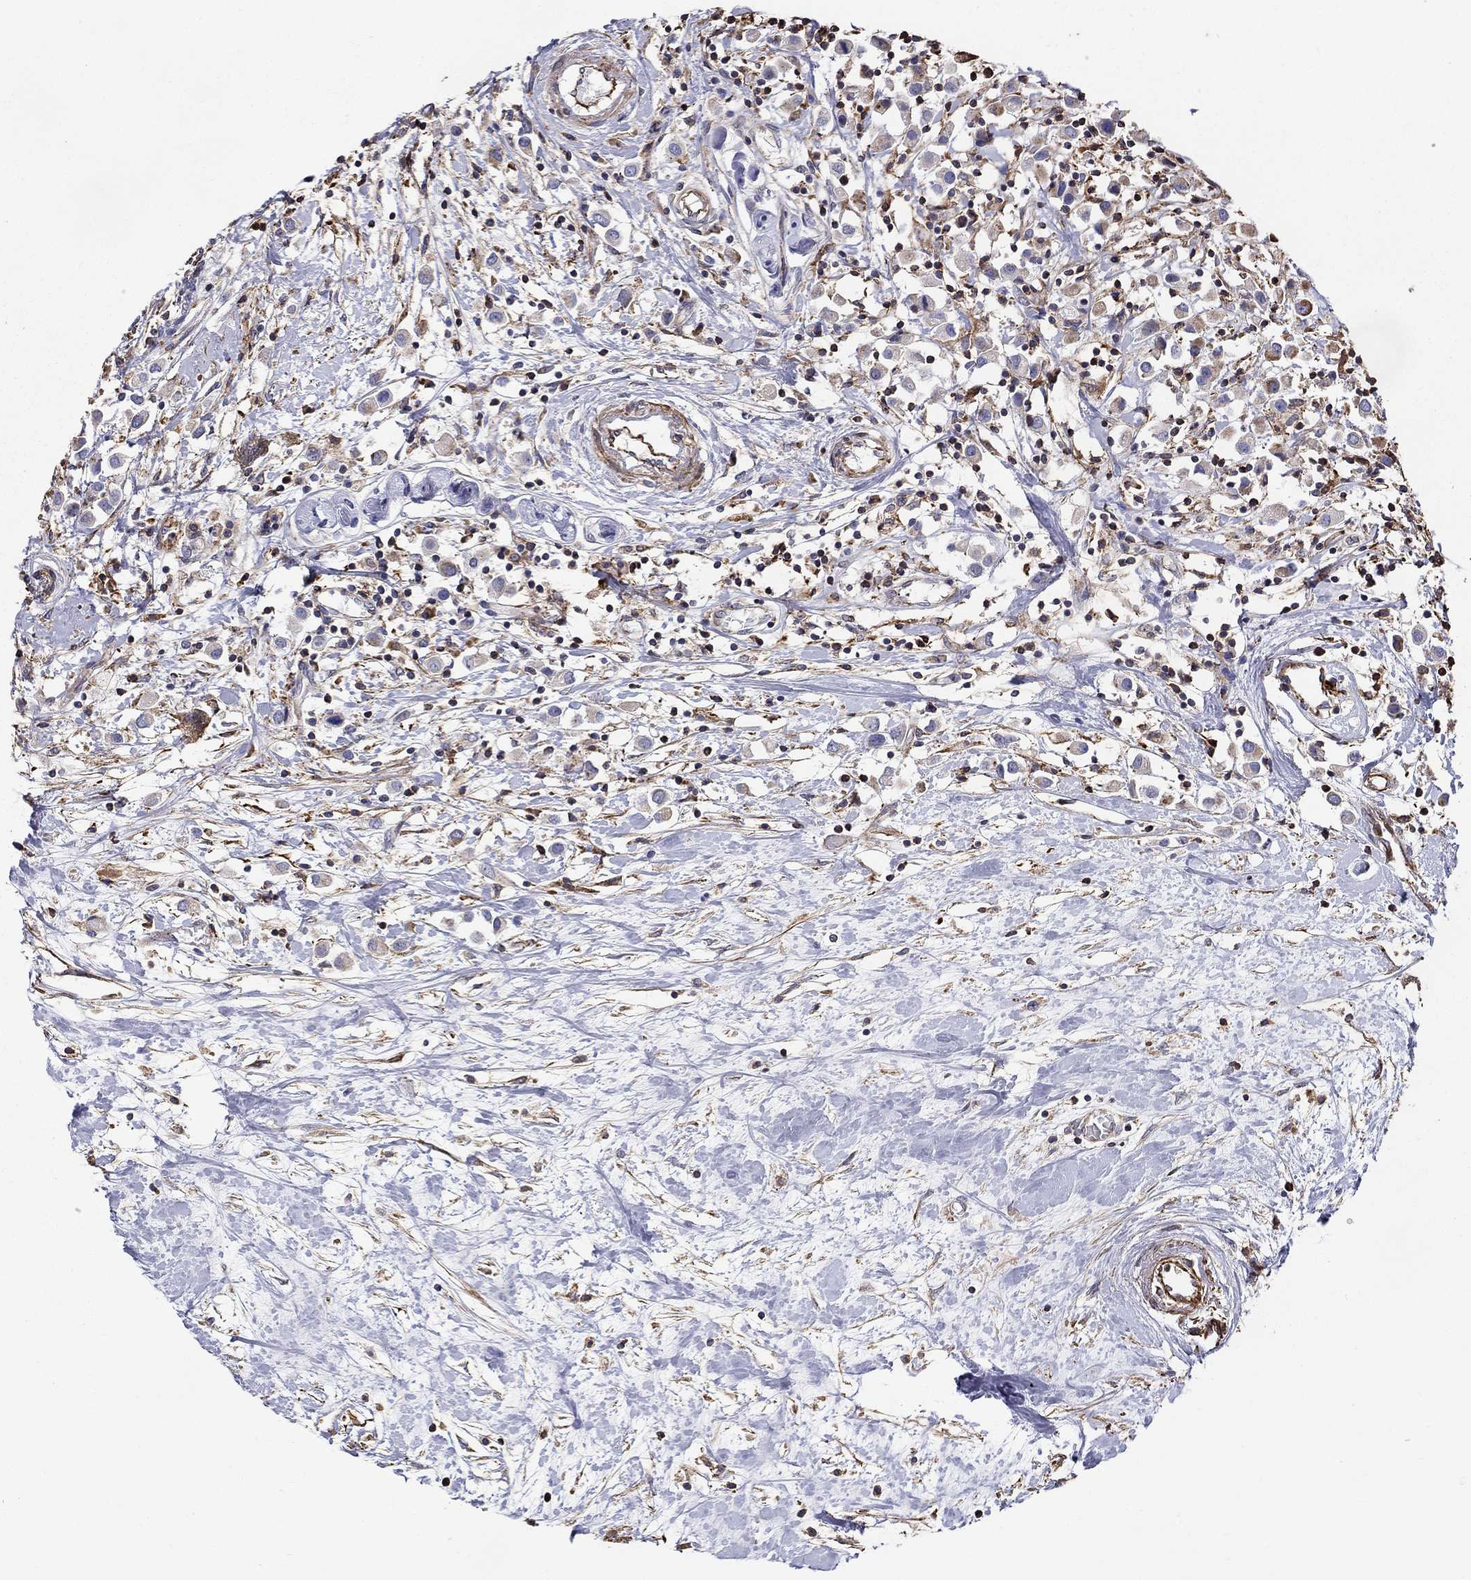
{"staining": {"intensity": "strong", "quantity": "25%-75%", "location": "cytoplasmic/membranous"}, "tissue": "breast cancer", "cell_type": "Tumor cells", "image_type": "cancer", "snomed": [{"axis": "morphology", "description": "Duct carcinoma"}, {"axis": "topography", "description": "Breast"}], "caption": "Breast cancer stained for a protein displays strong cytoplasmic/membranous positivity in tumor cells.", "gene": "NPHP1", "patient": {"sex": "female", "age": 61}}